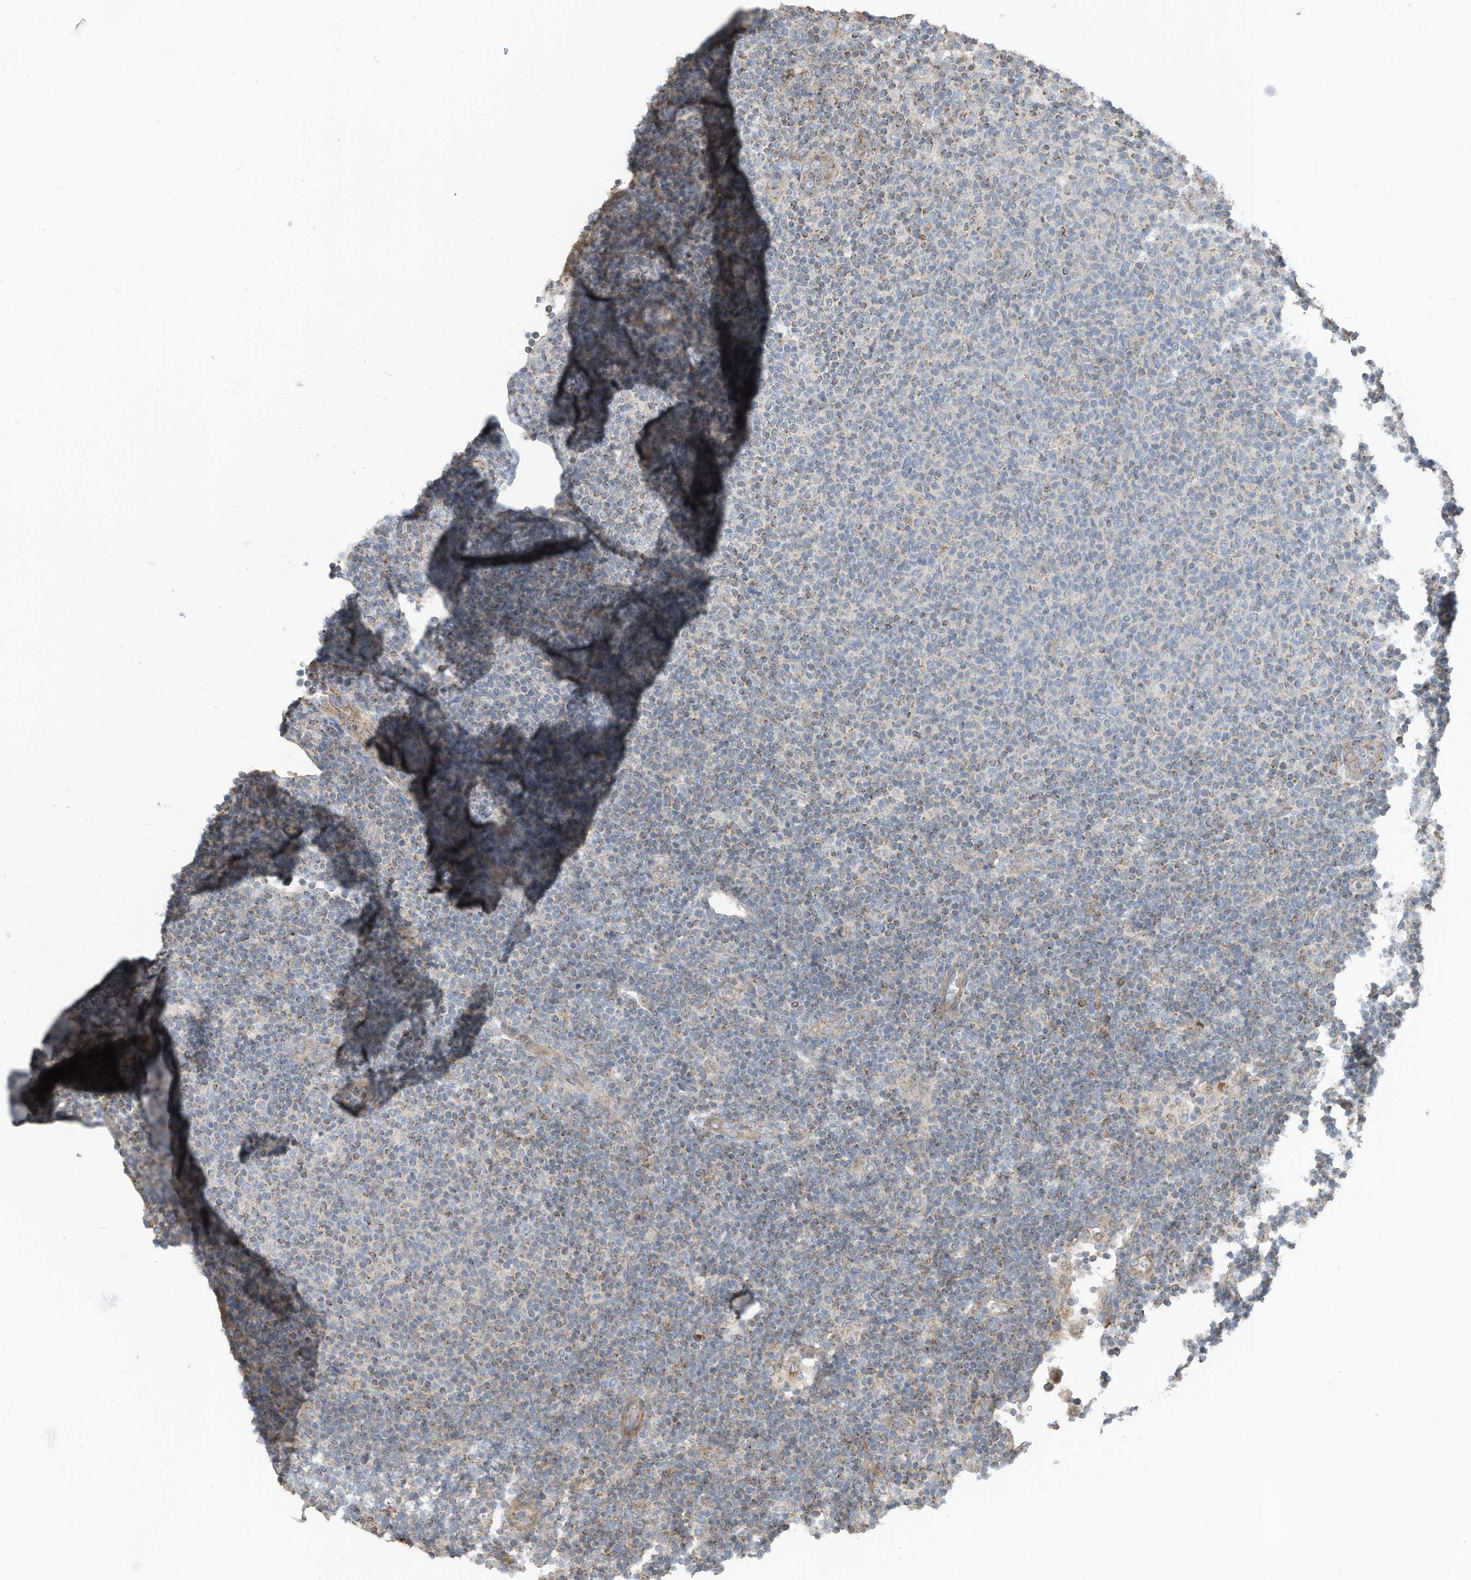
{"staining": {"intensity": "negative", "quantity": "none", "location": "none"}, "tissue": "lymphoma", "cell_type": "Tumor cells", "image_type": "cancer", "snomed": [{"axis": "morphology", "description": "Malignant lymphoma, non-Hodgkin's type, Low grade"}, {"axis": "topography", "description": "Lymph node"}], "caption": "Lymphoma was stained to show a protein in brown. There is no significant positivity in tumor cells.", "gene": "GTPBP2", "patient": {"sex": "male", "age": 66}}